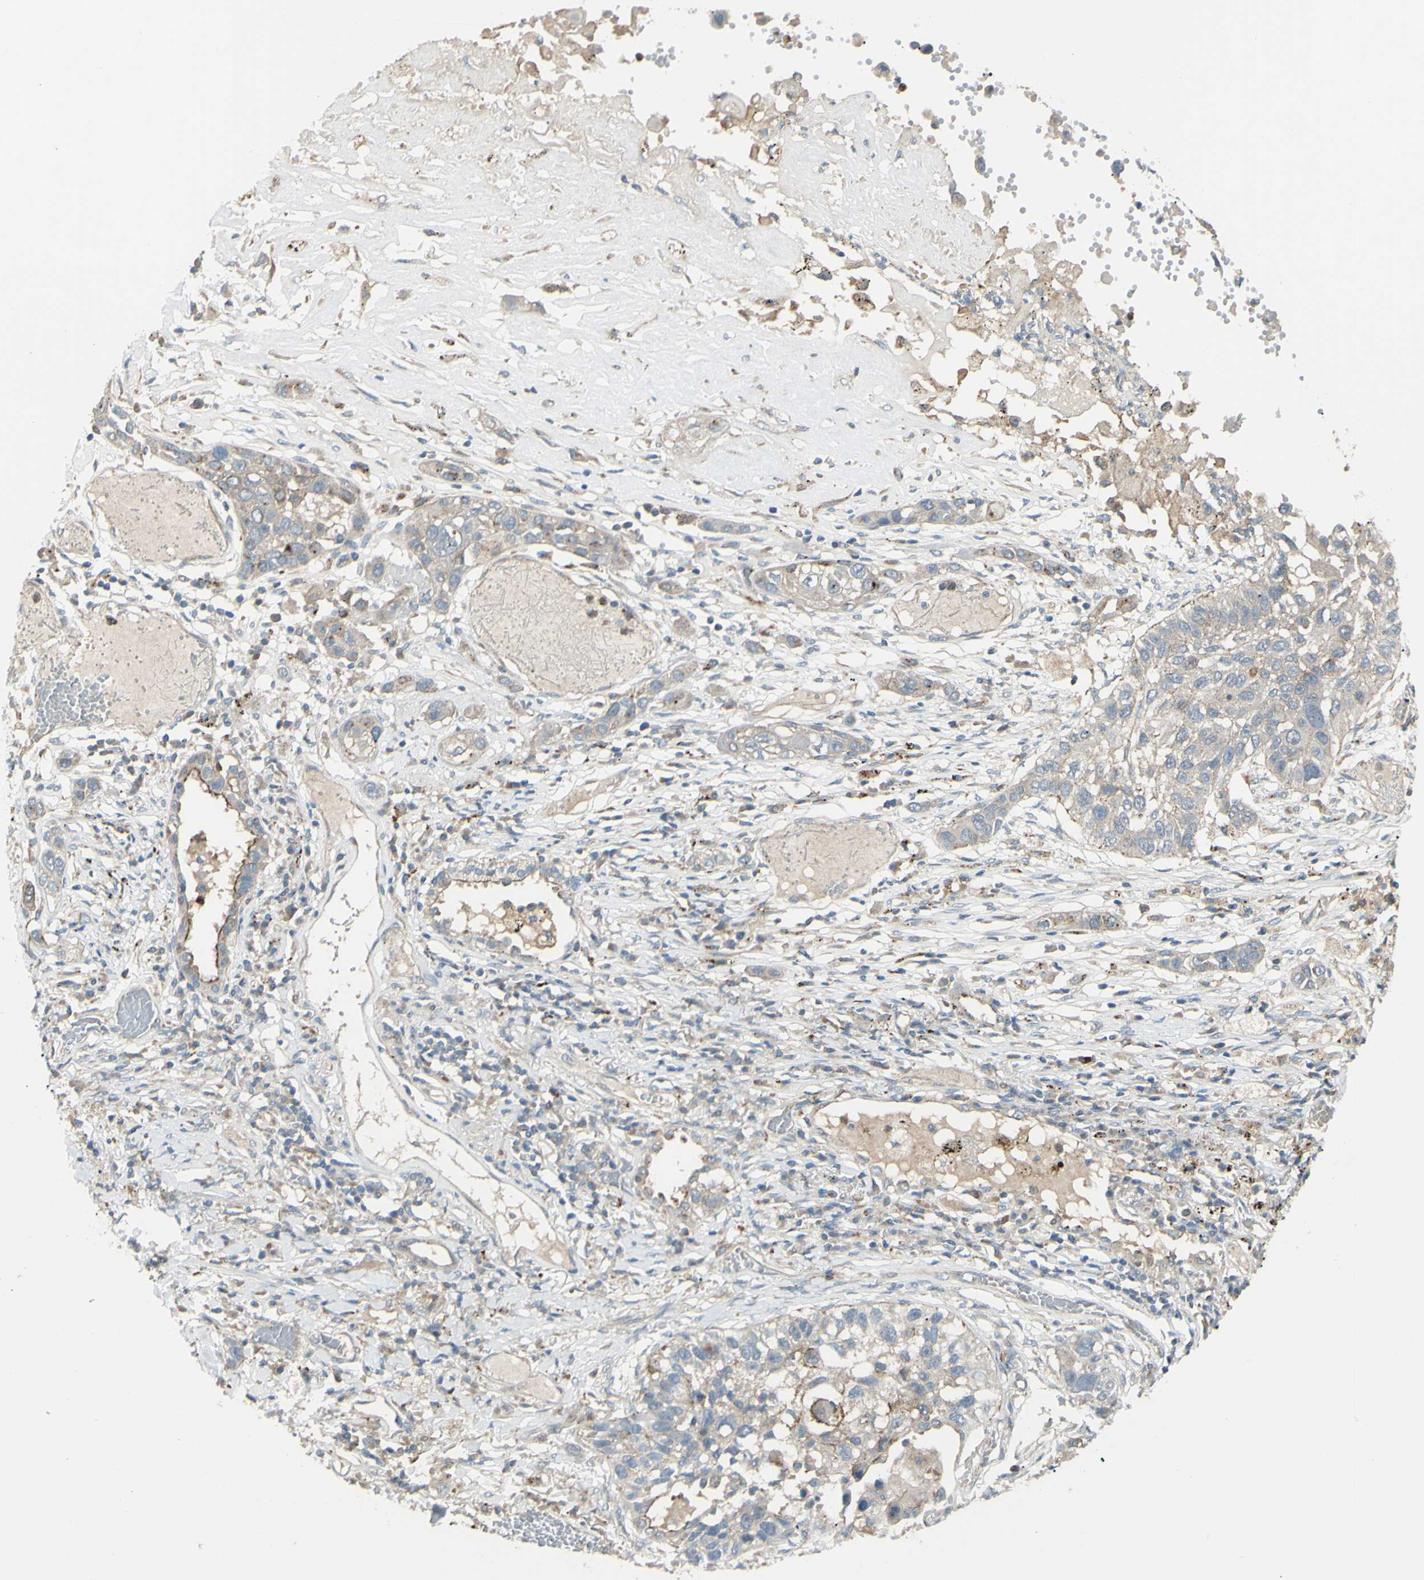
{"staining": {"intensity": "weak", "quantity": ">75%", "location": "cytoplasmic/membranous"}, "tissue": "lung cancer", "cell_type": "Tumor cells", "image_type": "cancer", "snomed": [{"axis": "morphology", "description": "Squamous cell carcinoma, NOS"}, {"axis": "topography", "description": "Lung"}], "caption": "This micrograph demonstrates immunohistochemistry (IHC) staining of human squamous cell carcinoma (lung), with low weak cytoplasmic/membranous positivity in about >75% of tumor cells.", "gene": "LMTK2", "patient": {"sex": "male", "age": 71}}